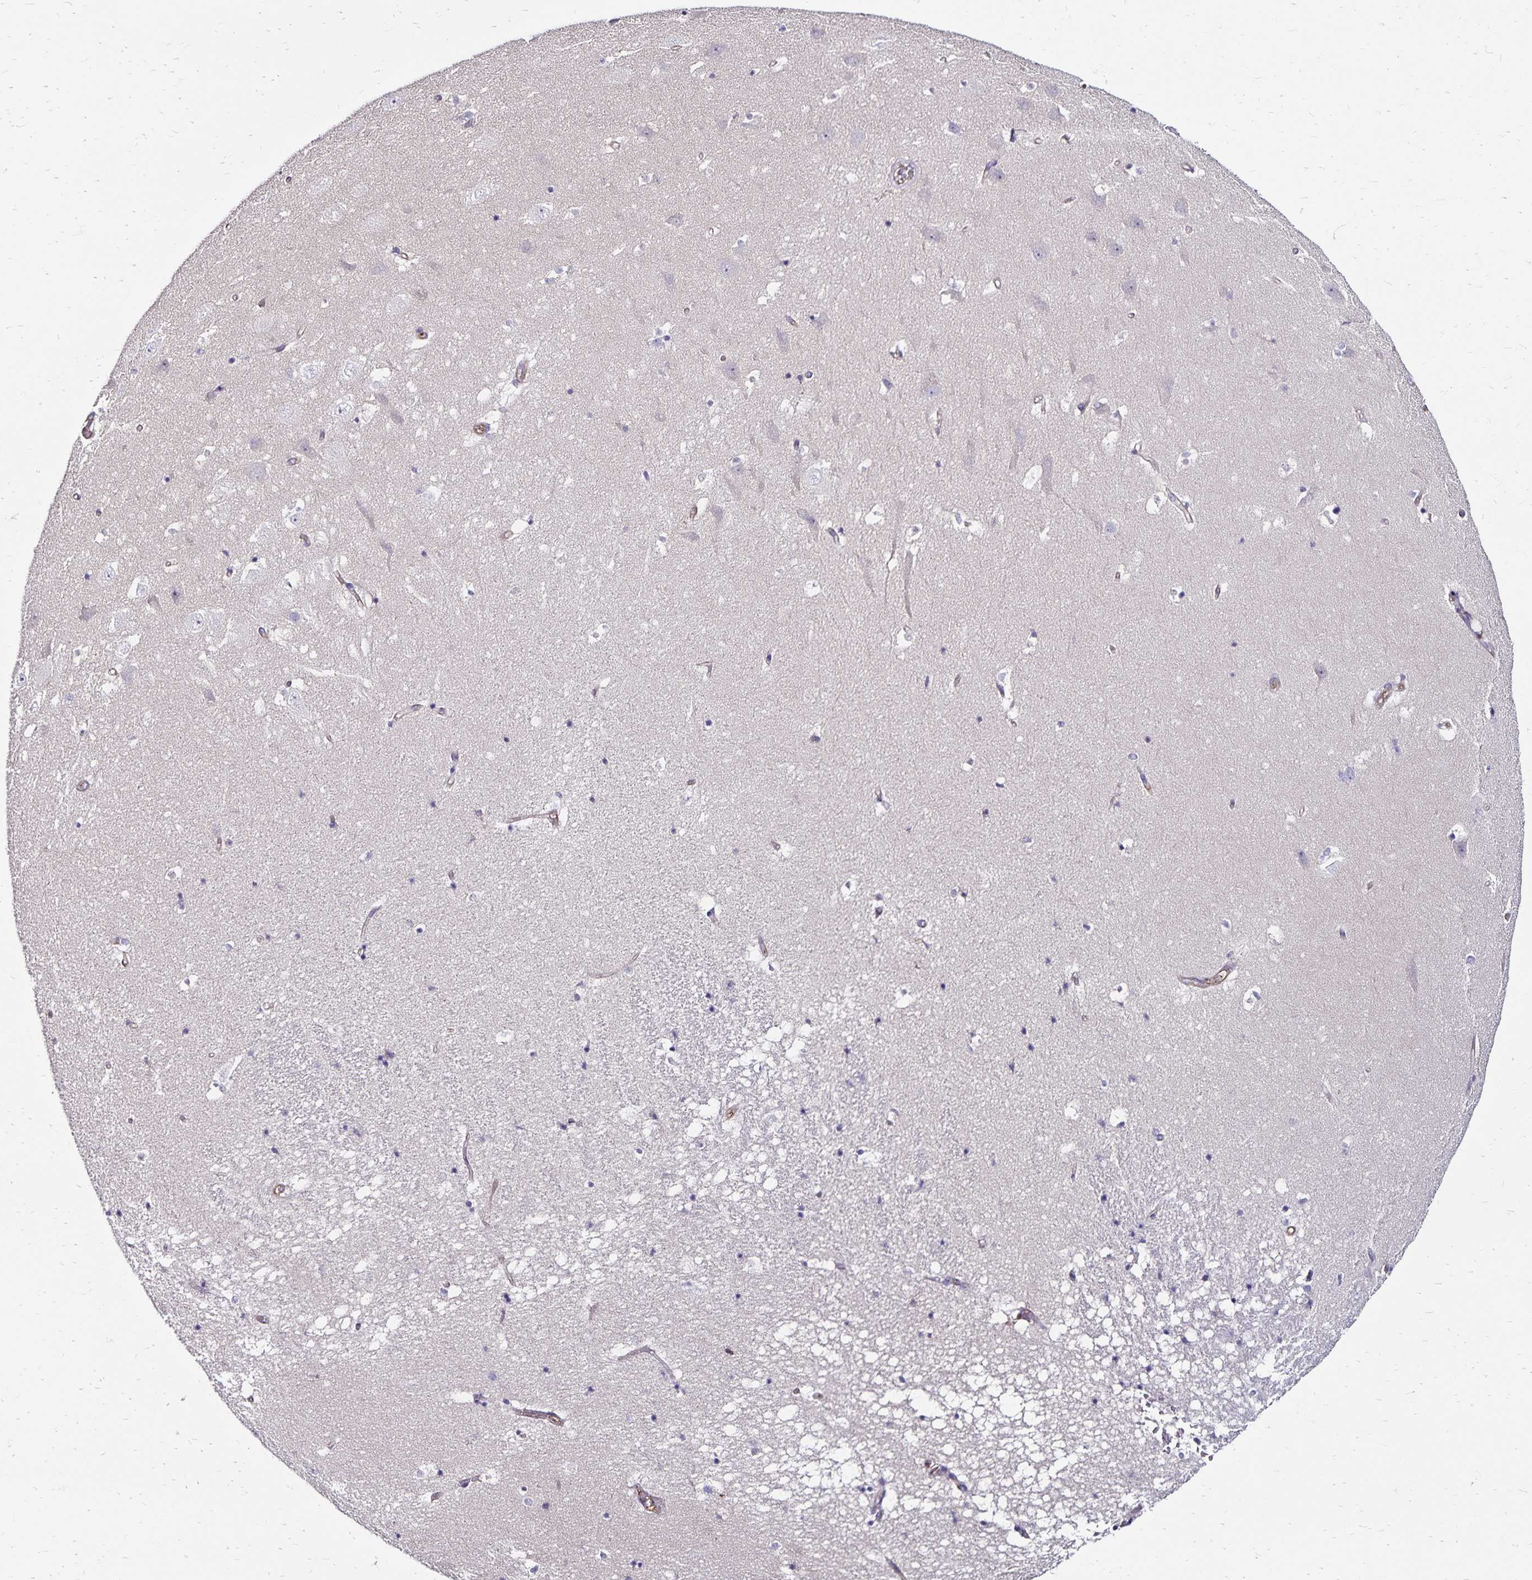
{"staining": {"intensity": "negative", "quantity": "none", "location": "none"}, "tissue": "hippocampus", "cell_type": "Glial cells", "image_type": "normal", "snomed": [{"axis": "morphology", "description": "Normal tissue, NOS"}, {"axis": "topography", "description": "Hippocampus"}], "caption": "An immunohistochemistry image of unremarkable hippocampus is shown. There is no staining in glial cells of hippocampus. Nuclei are stained in blue.", "gene": "RPRML", "patient": {"sex": "male", "age": 58}}